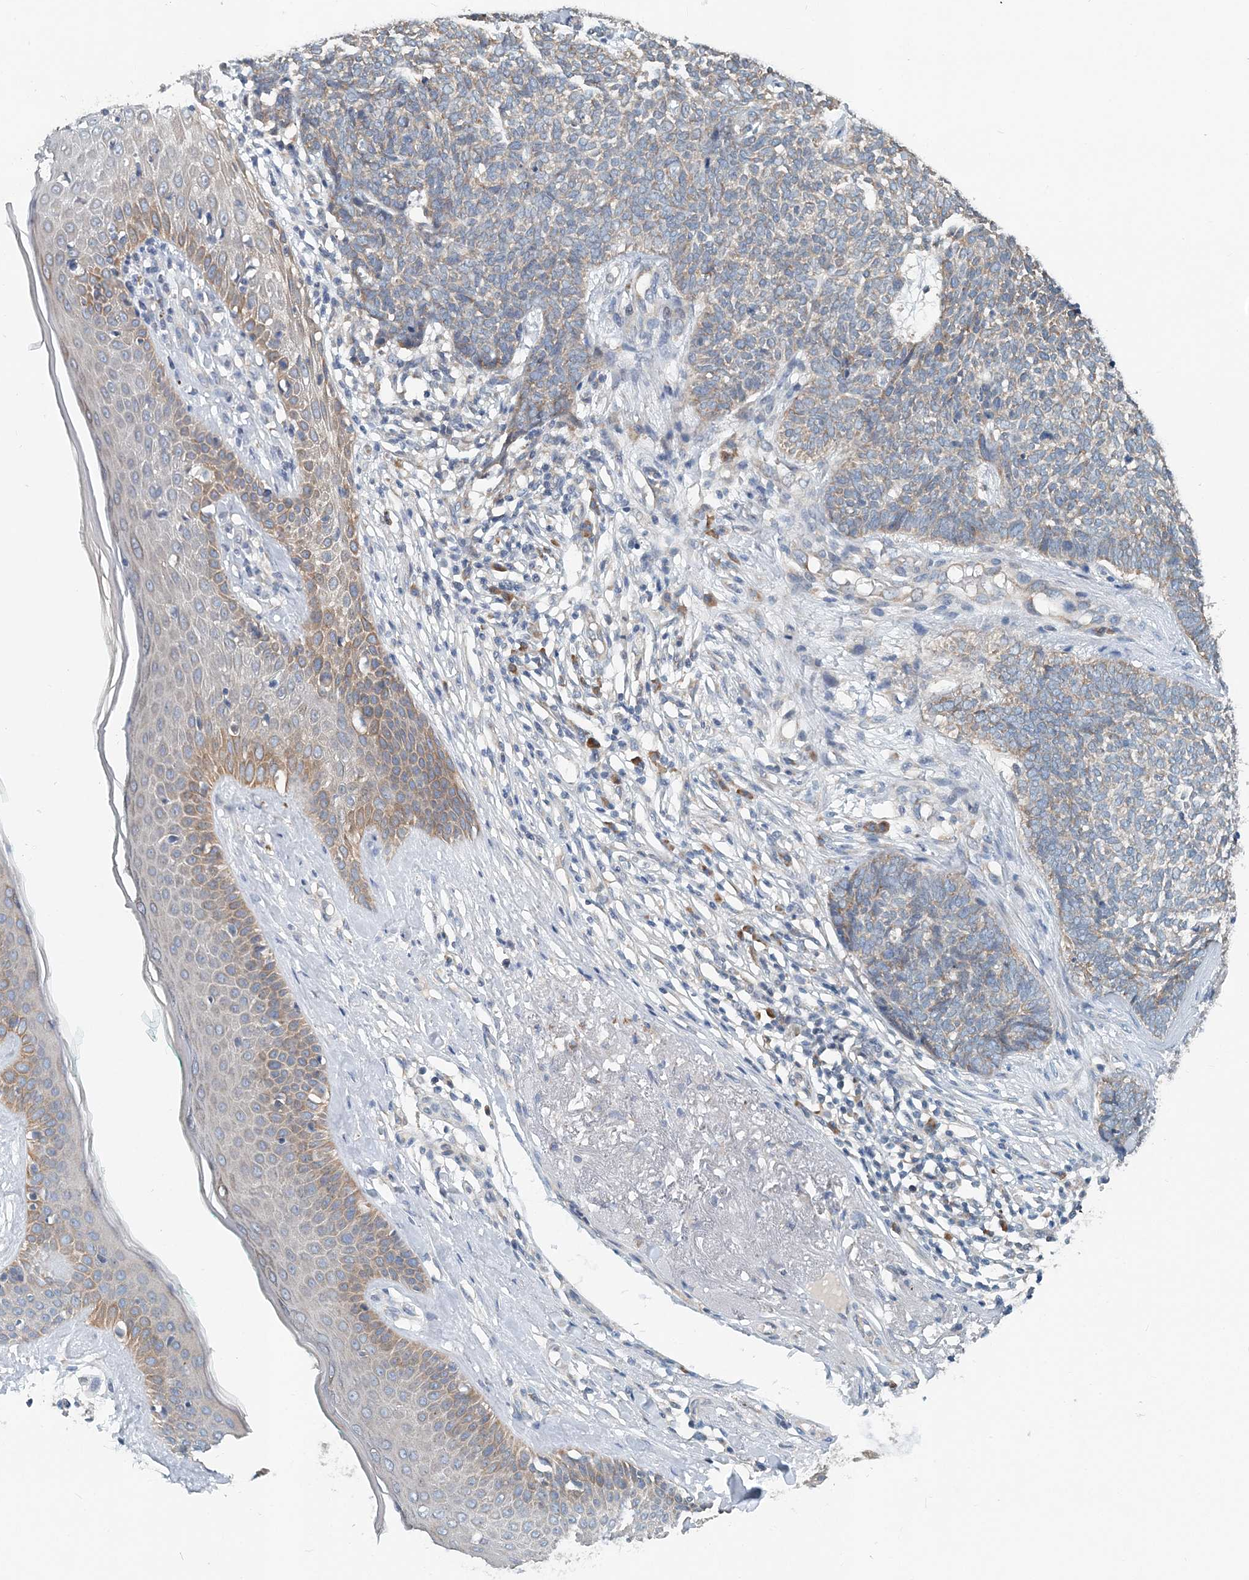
{"staining": {"intensity": "weak", "quantity": "<25%", "location": "cytoplasmic/membranous"}, "tissue": "skin cancer", "cell_type": "Tumor cells", "image_type": "cancer", "snomed": [{"axis": "morphology", "description": "Basal cell carcinoma"}, {"axis": "topography", "description": "Skin"}], "caption": "Immunohistochemistry histopathology image of neoplastic tissue: skin cancer stained with DAB demonstrates no significant protein positivity in tumor cells.", "gene": "EEF1A2", "patient": {"sex": "female", "age": 84}}